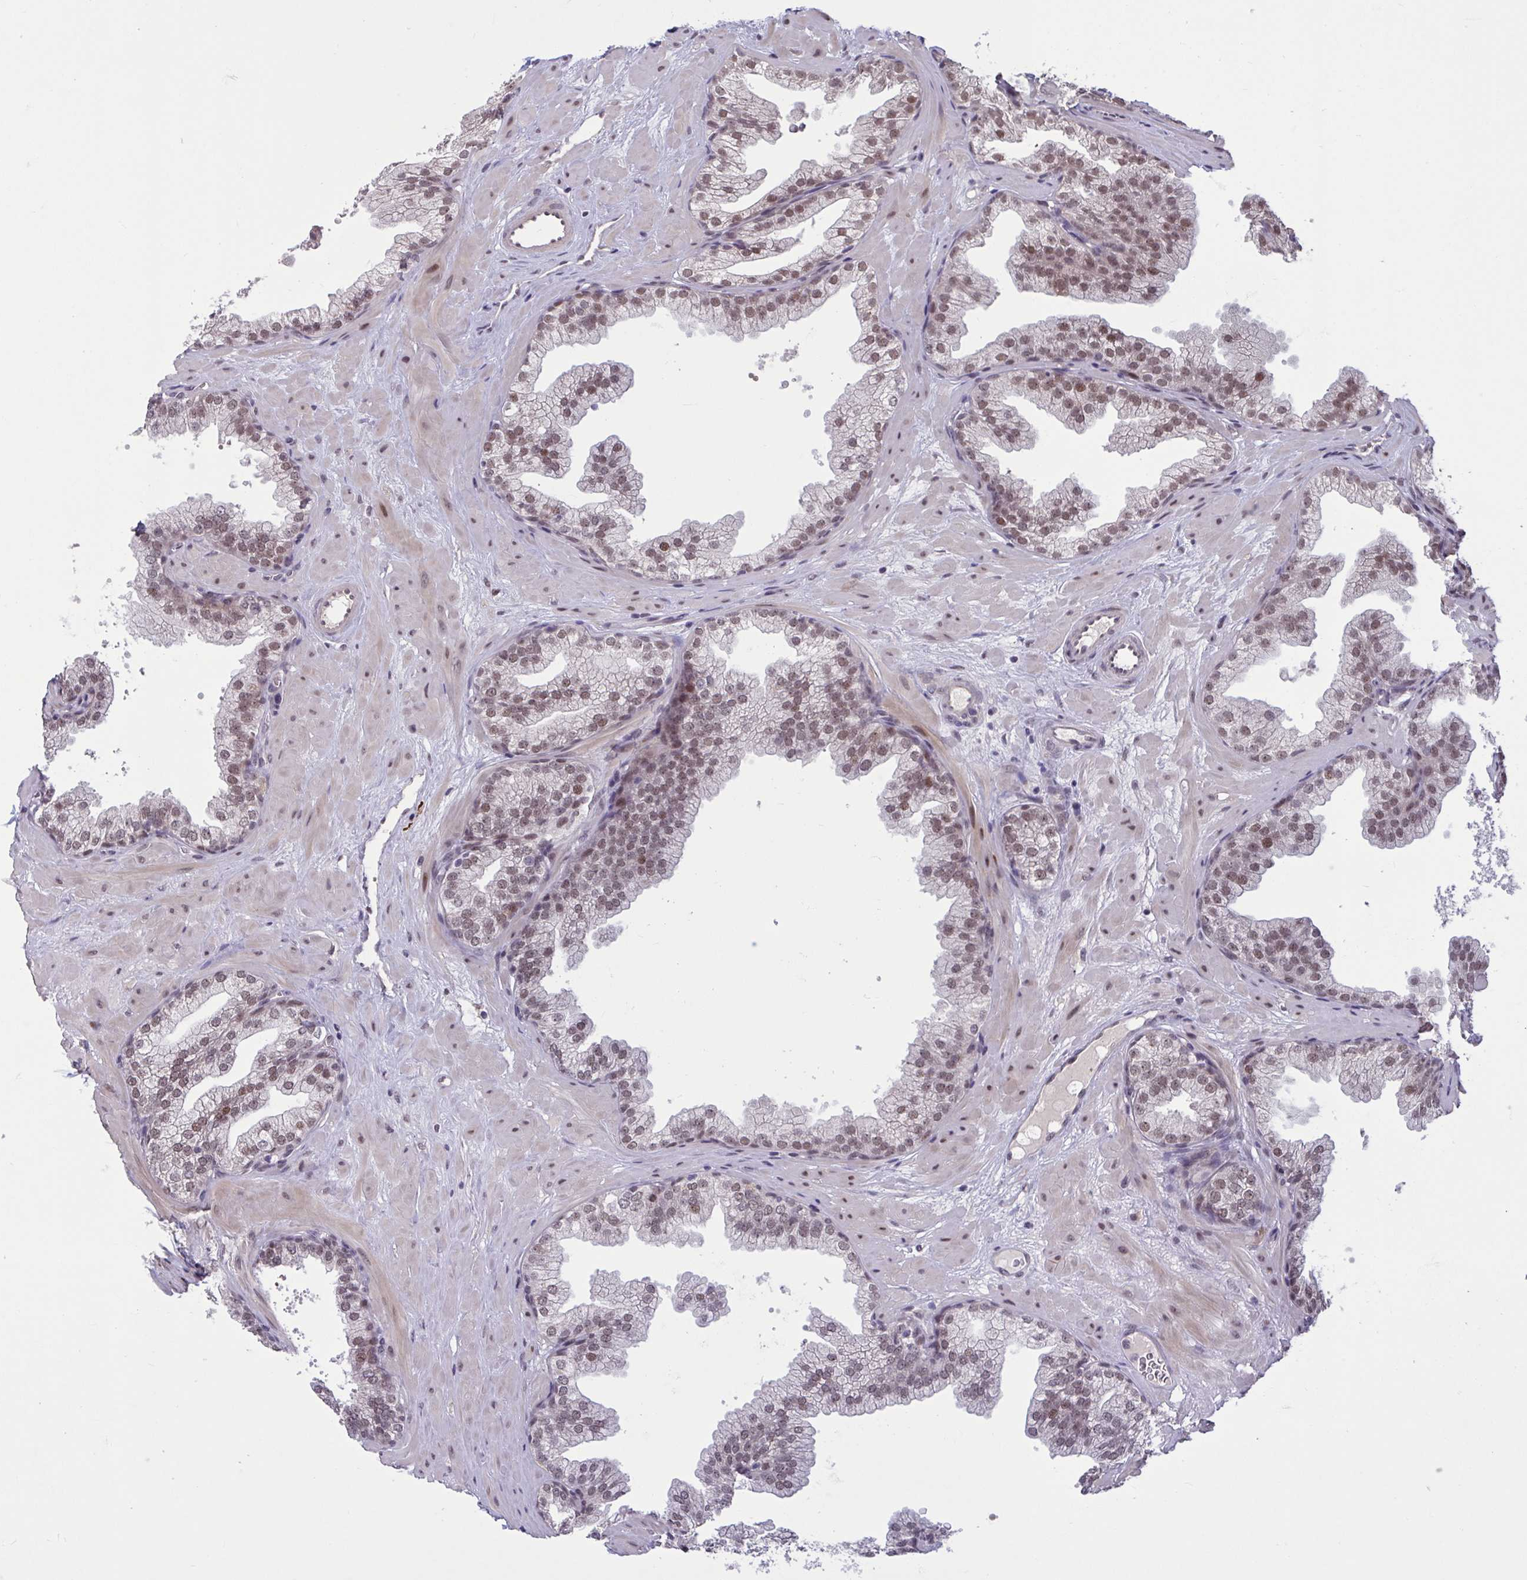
{"staining": {"intensity": "moderate", "quantity": "25%-75%", "location": "nuclear"}, "tissue": "prostate", "cell_type": "Glandular cells", "image_type": "normal", "snomed": [{"axis": "morphology", "description": "Normal tissue, NOS"}, {"axis": "topography", "description": "Prostate"}], "caption": "Prostate was stained to show a protein in brown. There is medium levels of moderate nuclear positivity in about 25%-75% of glandular cells.", "gene": "ZNF414", "patient": {"sex": "male", "age": 37}}